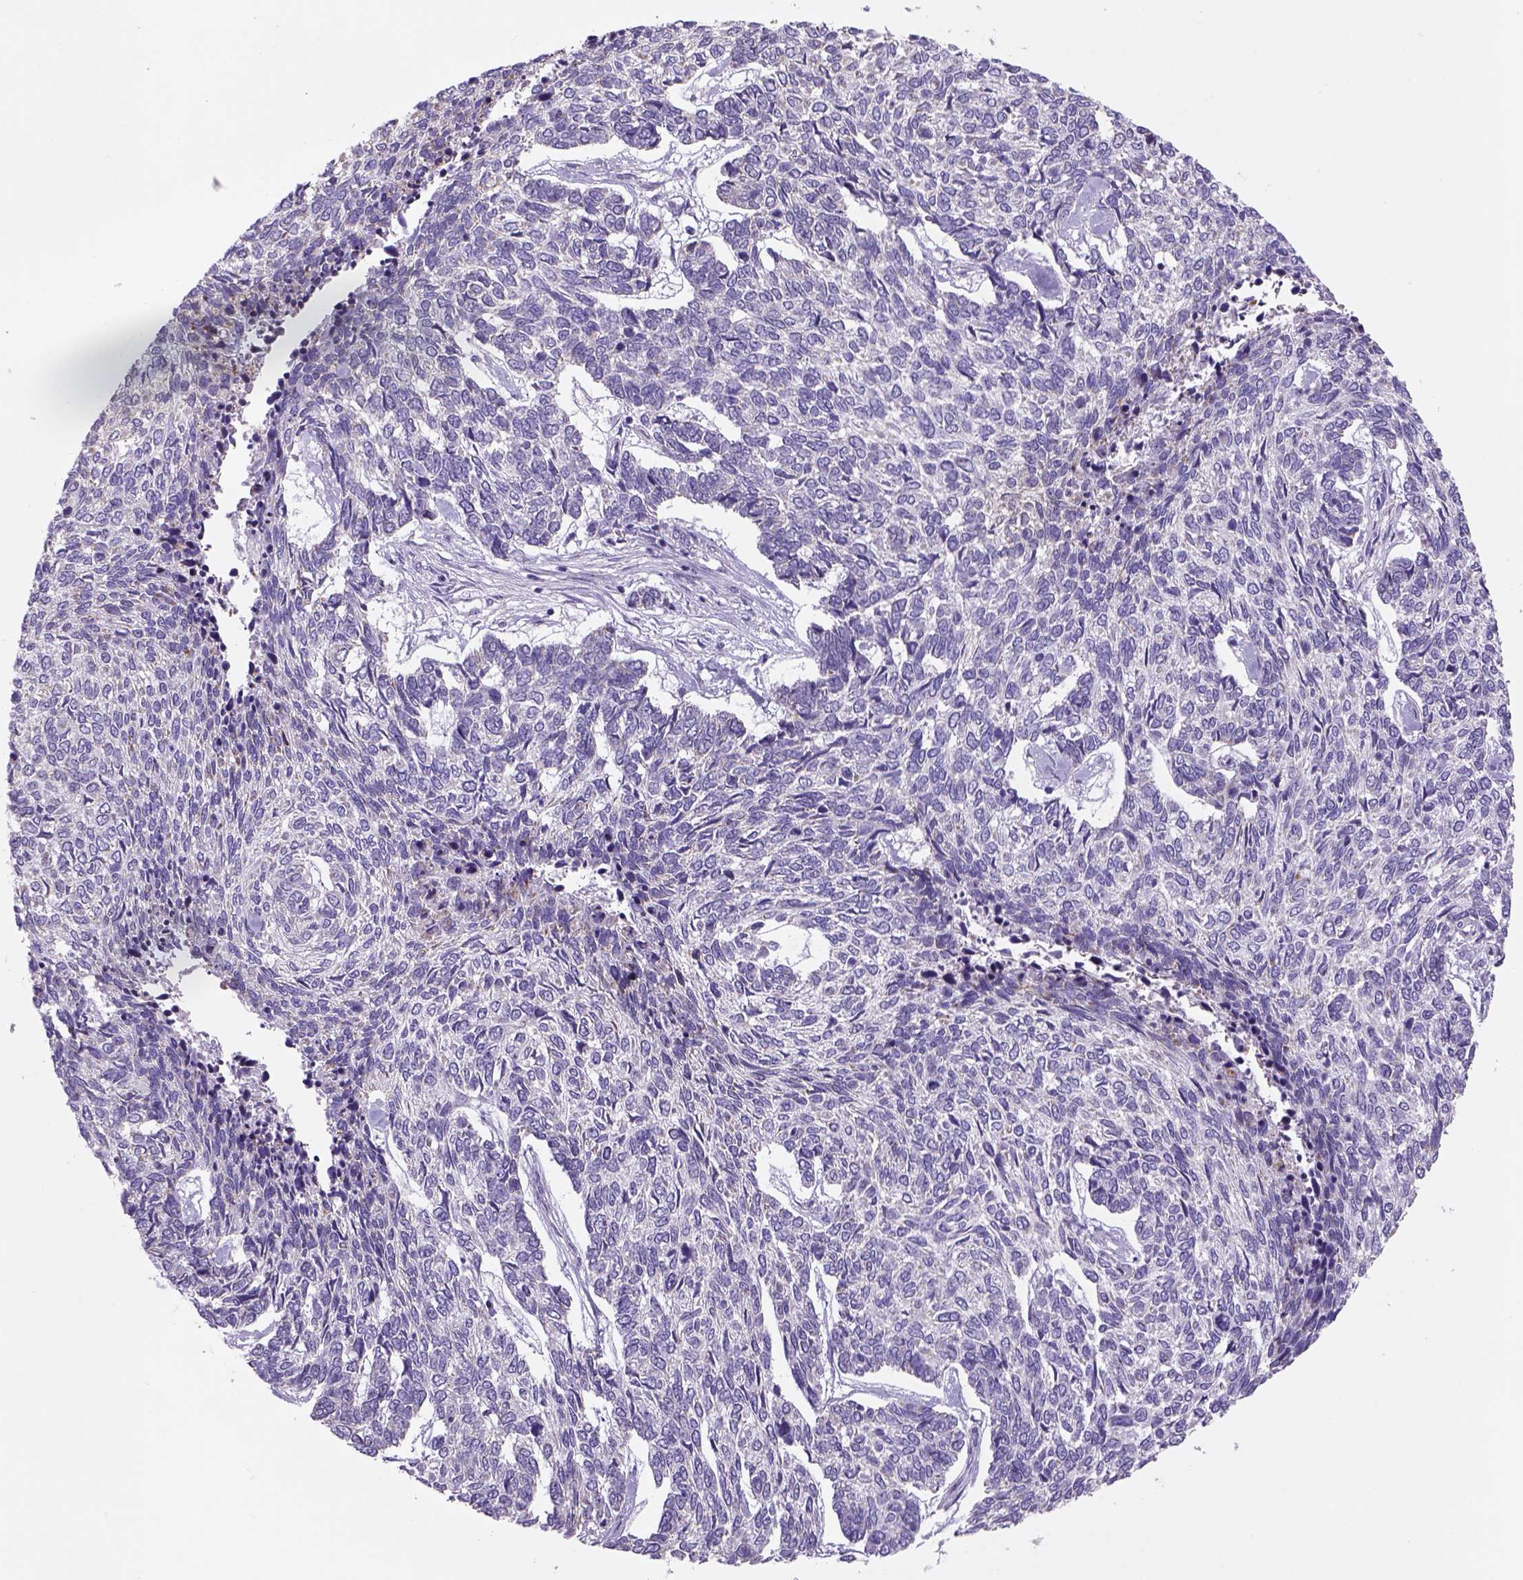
{"staining": {"intensity": "negative", "quantity": "none", "location": "none"}, "tissue": "skin cancer", "cell_type": "Tumor cells", "image_type": "cancer", "snomed": [{"axis": "morphology", "description": "Basal cell carcinoma"}, {"axis": "topography", "description": "Skin"}], "caption": "DAB (3,3'-diaminobenzidine) immunohistochemical staining of skin basal cell carcinoma shows no significant positivity in tumor cells.", "gene": "ADGRV1", "patient": {"sex": "female", "age": 65}}